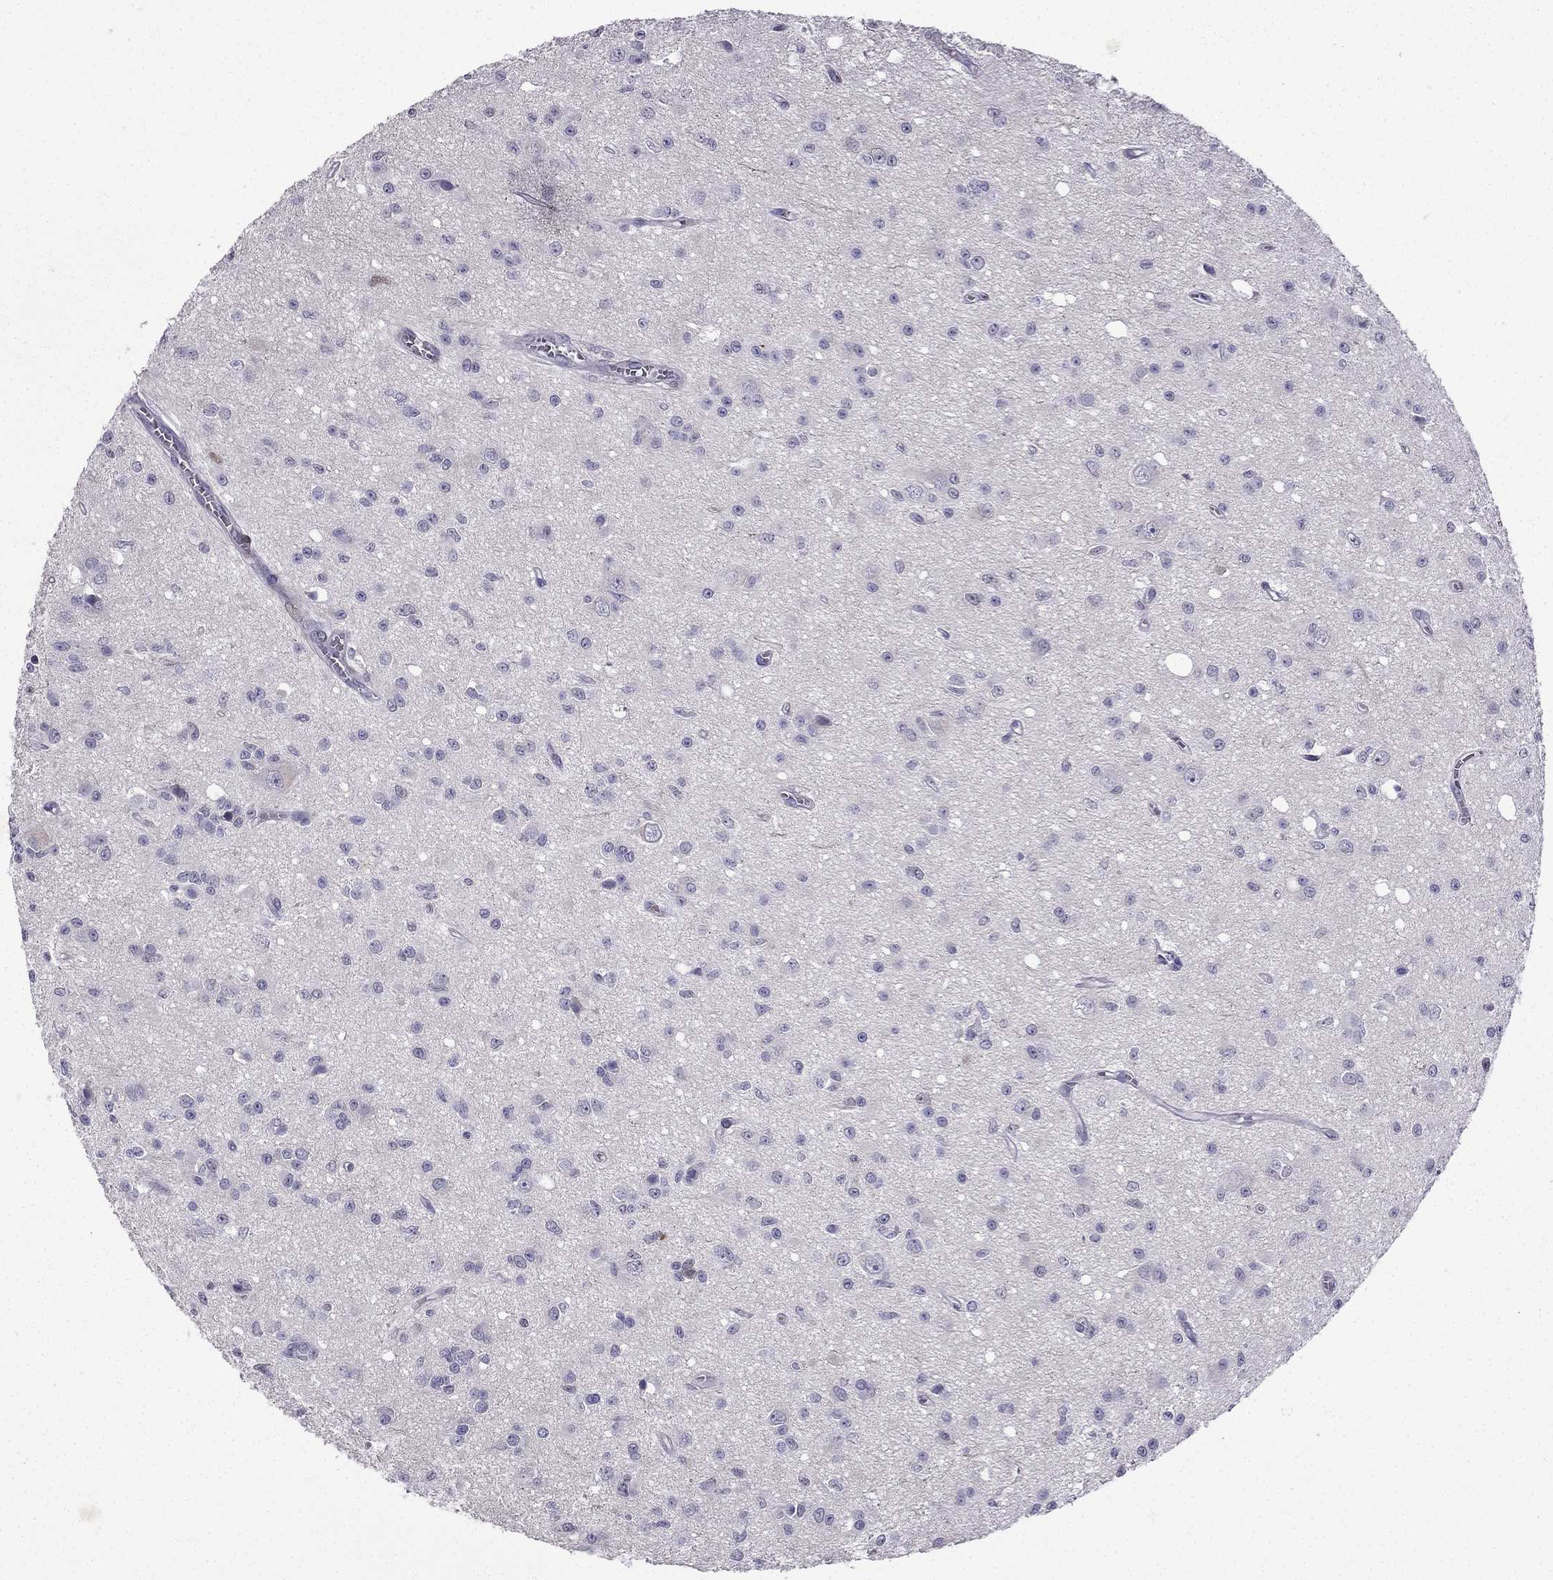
{"staining": {"intensity": "negative", "quantity": "none", "location": "none"}, "tissue": "glioma", "cell_type": "Tumor cells", "image_type": "cancer", "snomed": [{"axis": "morphology", "description": "Glioma, malignant, Low grade"}, {"axis": "topography", "description": "Brain"}], "caption": "This histopathology image is of low-grade glioma (malignant) stained with immunohistochemistry to label a protein in brown with the nuclei are counter-stained blue. There is no positivity in tumor cells. (DAB immunohistochemistry, high magnification).", "gene": "UHRF1", "patient": {"sex": "female", "age": 45}}